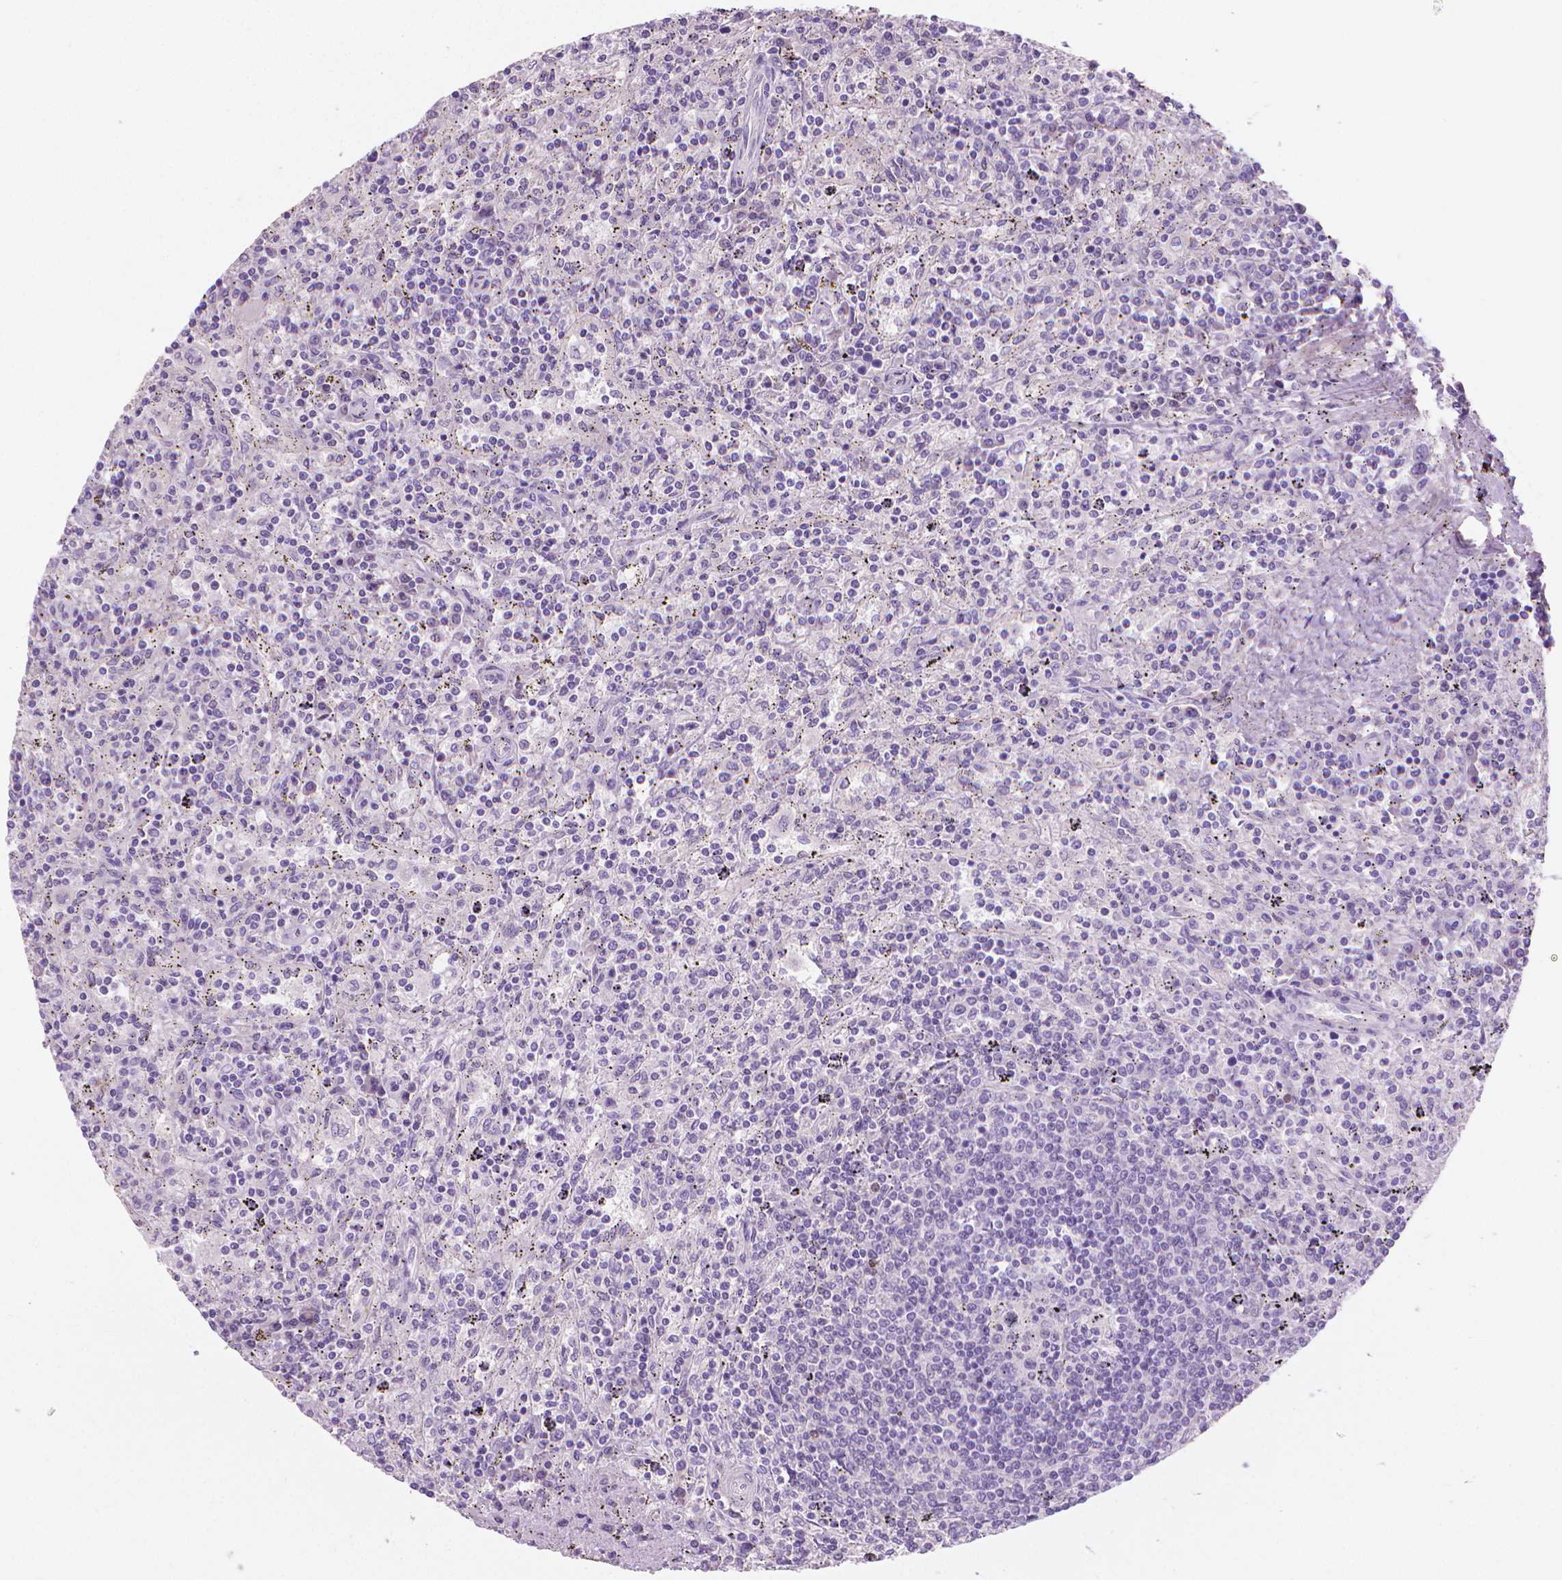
{"staining": {"intensity": "negative", "quantity": "none", "location": "none"}, "tissue": "lymphoma", "cell_type": "Tumor cells", "image_type": "cancer", "snomed": [{"axis": "morphology", "description": "Malignant lymphoma, non-Hodgkin's type, Low grade"}, {"axis": "topography", "description": "Spleen"}], "caption": "Photomicrograph shows no significant protein staining in tumor cells of malignant lymphoma, non-Hodgkin's type (low-grade).", "gene": "GSDMA", "patient": {"sex": "male", "age": 62}}